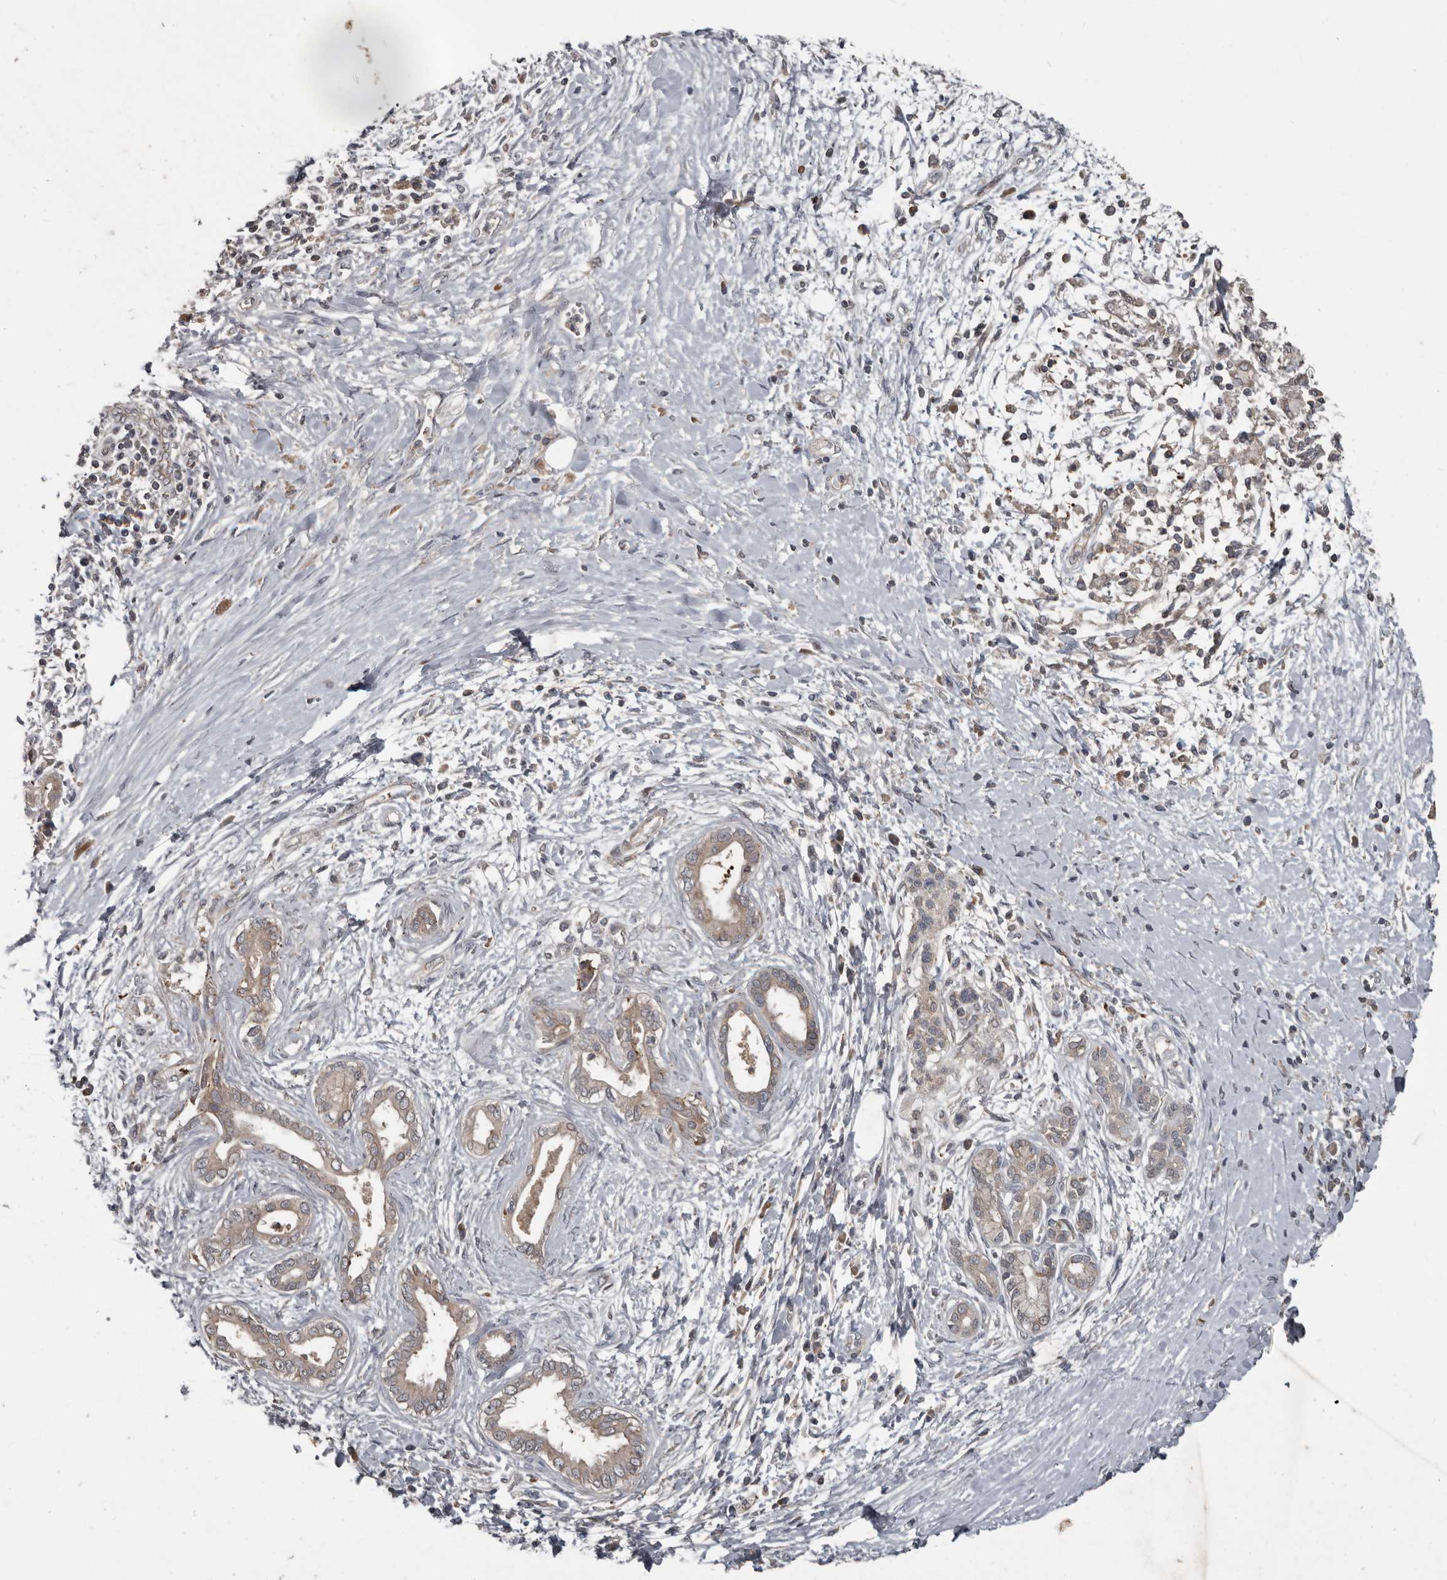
{"staining": {"intensity": "weak", "quantity": "<25%", "location": "cytoplasmic/membranous"}, "tissue": "pancreatic cancer", "cell_type": "Tumor cells", "image_type": "cancer", "snomed": [{"axis": "morphology", "description": "Adenocarcinoma, NOS"}, {"axis": "topography", "description": "Pancreas"}], "caption": "Image shows no significant protein positivity in tumor cells of pancreatic cancer.", "gene": "FBXO31", "patient": {"sex": "male", "age": 58}}